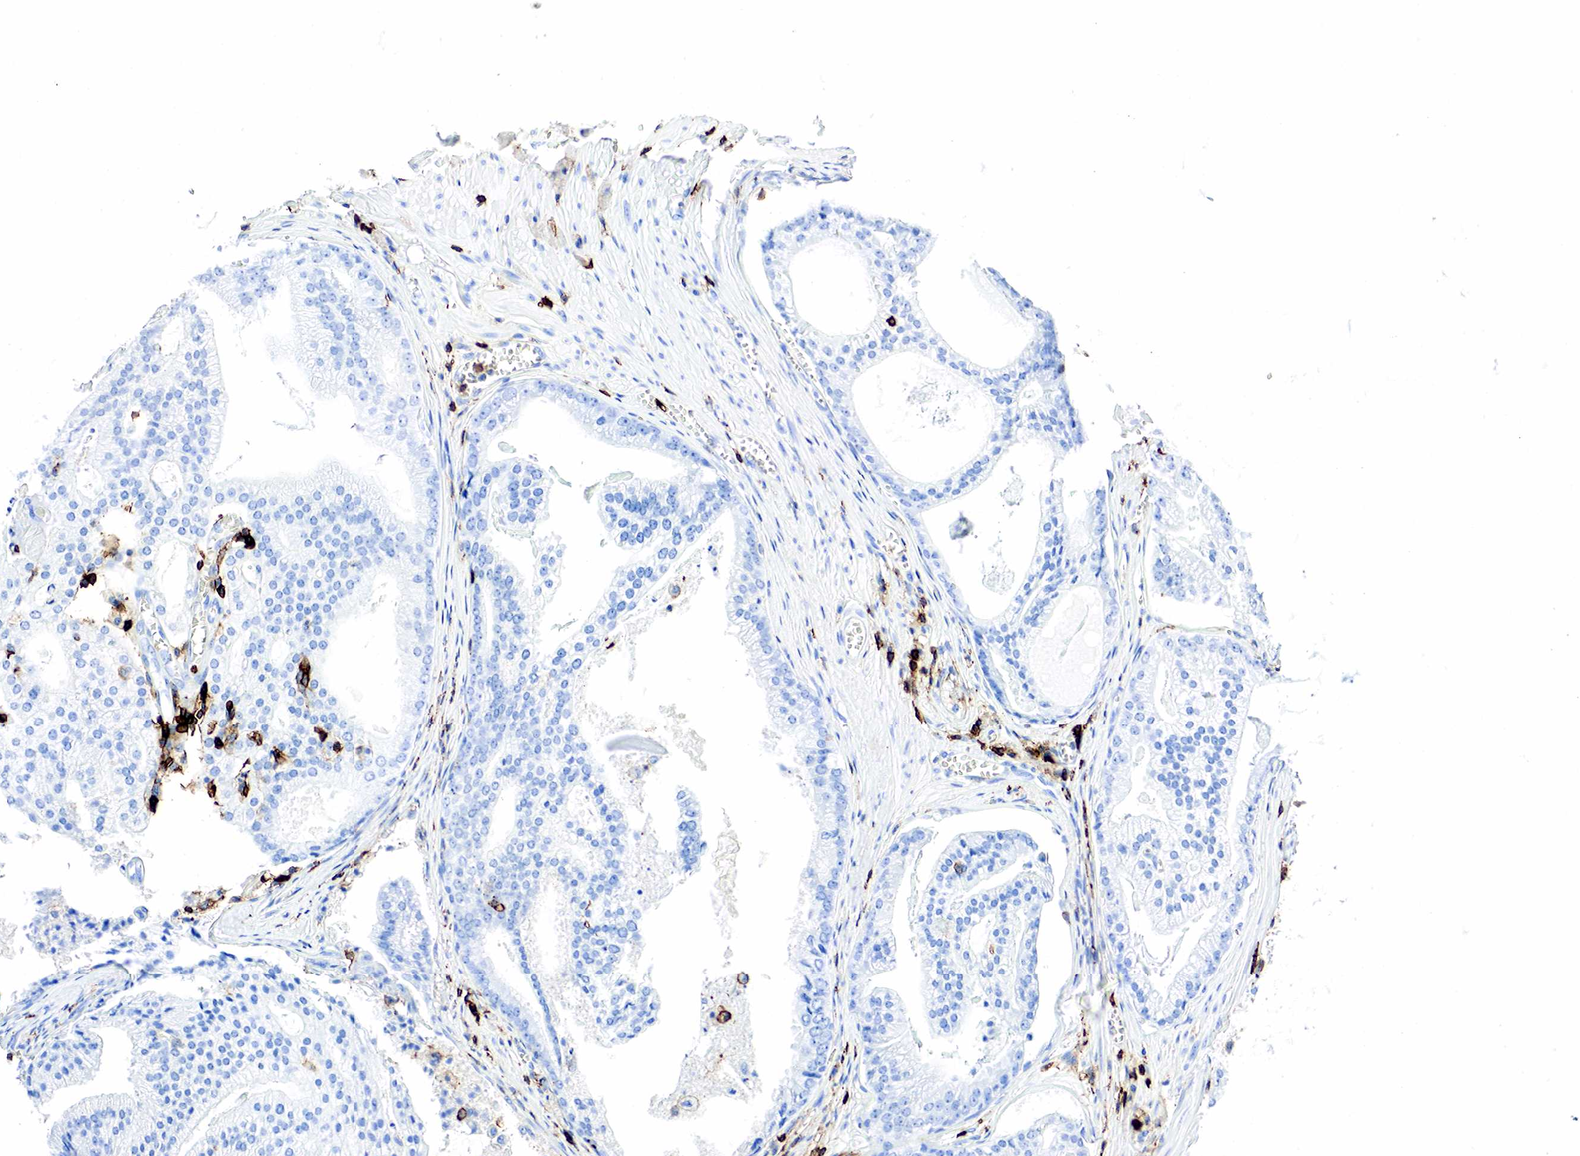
{"staining": {"intensity": "negative", "quantity": "none", "location": "none"}, "tissue": "prostate cancer", "cell_type": "Tumor cells", "image_type": "cancer", "snomed": [{"axis": "morphology", "description": "Adenocarcinoma, High grade"}, {"axis": "topography", "description": "Prostate"}], "caption": "The immunohistochemistry (IHC) photomicrograph has no significant expression in tumor cells of adenocarcinoma (high-grade) (prostate) tissue. The staining was performed using DAB to visualize the protein expression in brown, while the nuclei were stained in blue with hematoxylin (Magnification: 20x).", "gene": "PTPRC", "patient": {"sex": "male", "age": 56}}